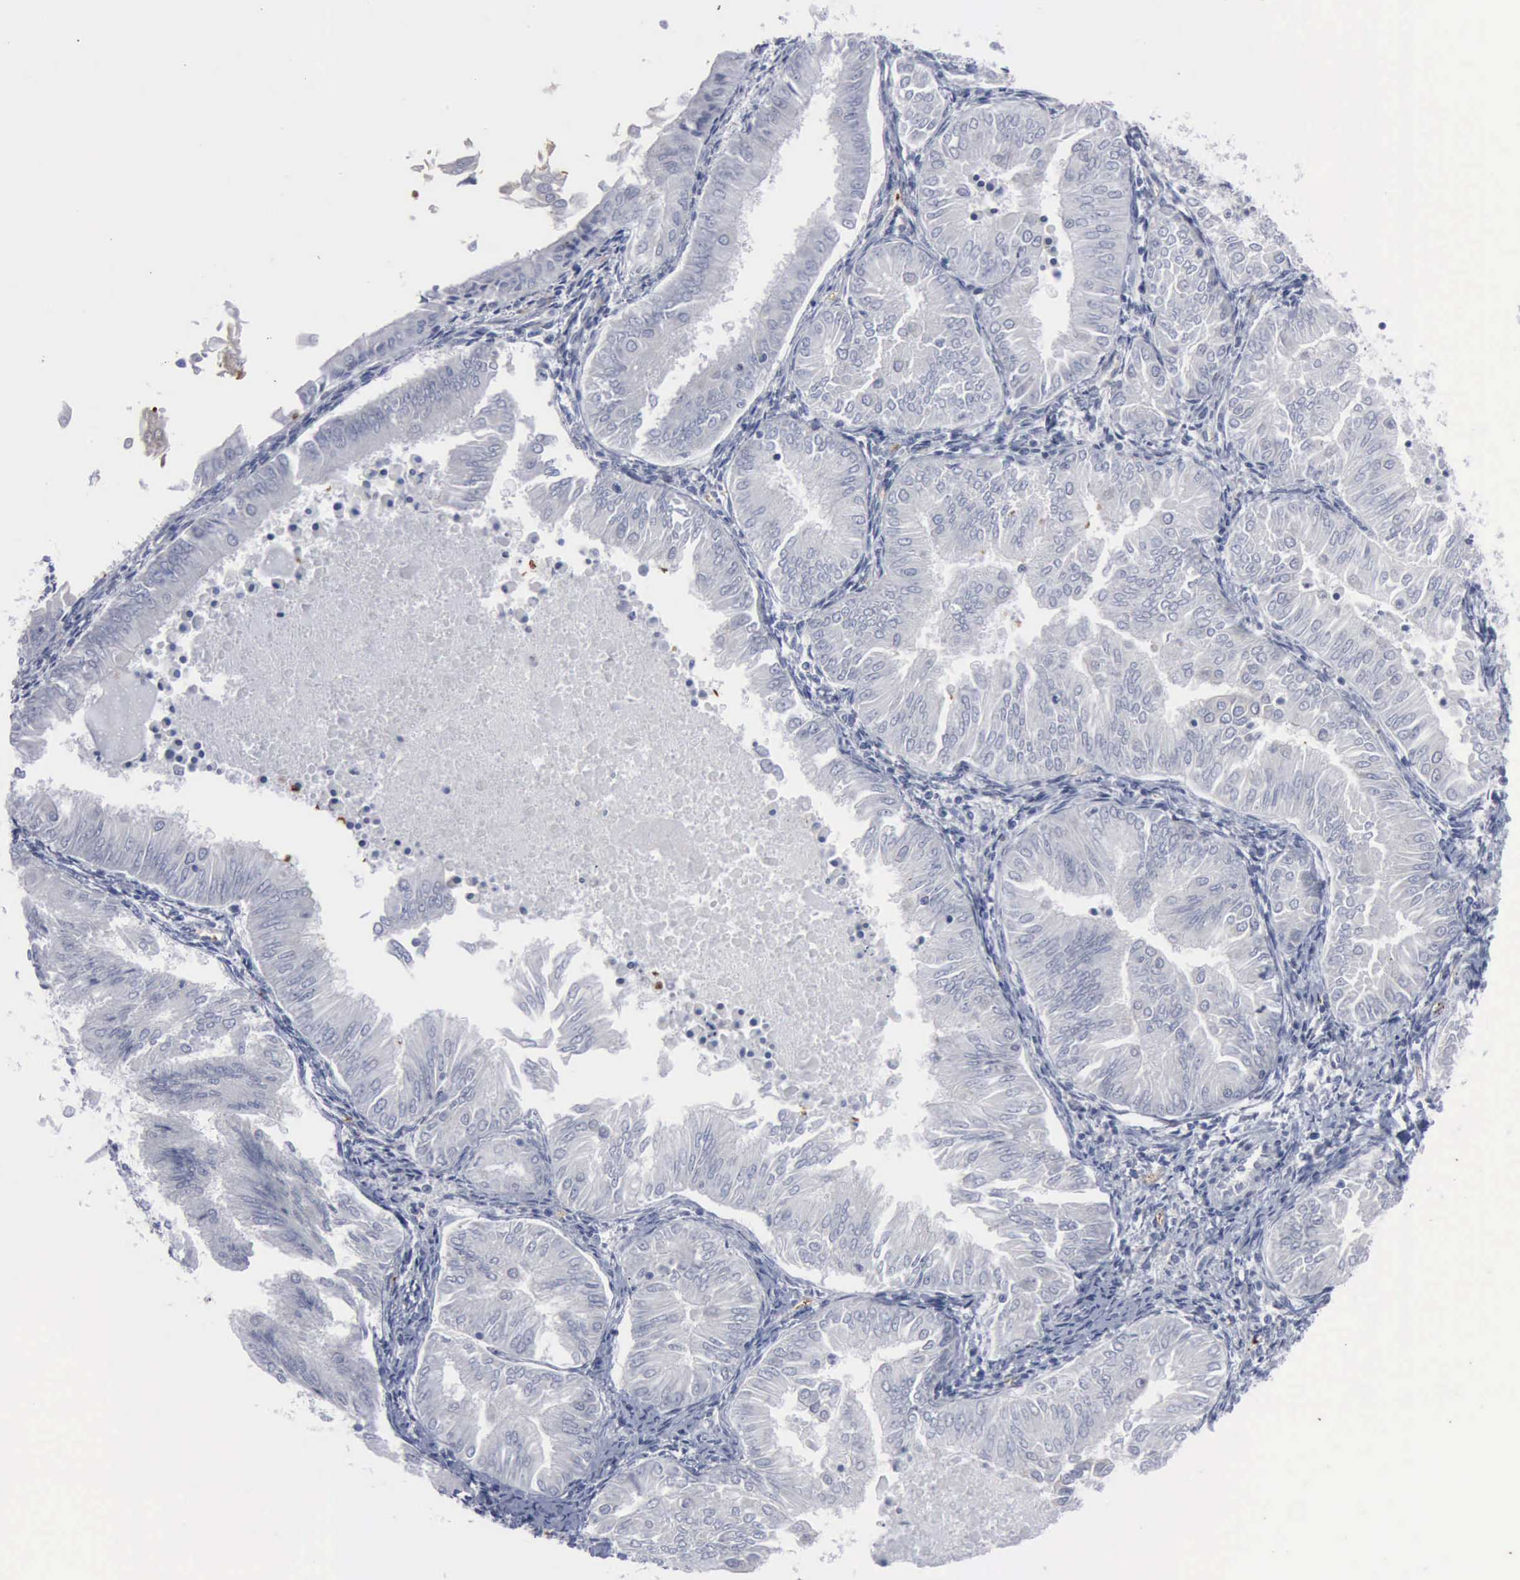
{"staining": {"intensity": "negative", "quantity": "none", "location": "none"}, "tissue": "endometrial cancer", "cell_type": "Tumor cells", "image_type": "cancer", "snomed": [{"axis": "morphology", "description": "Adenocarcinoma, NOS"}, {"axis": "topography", "description": "Endometrium"}], "caption": "The image reveals no significant positivity in tumor cells of endometrial cancer.", "gene": "TGFB1", "patient": {"sex": "female", "age": 53}}